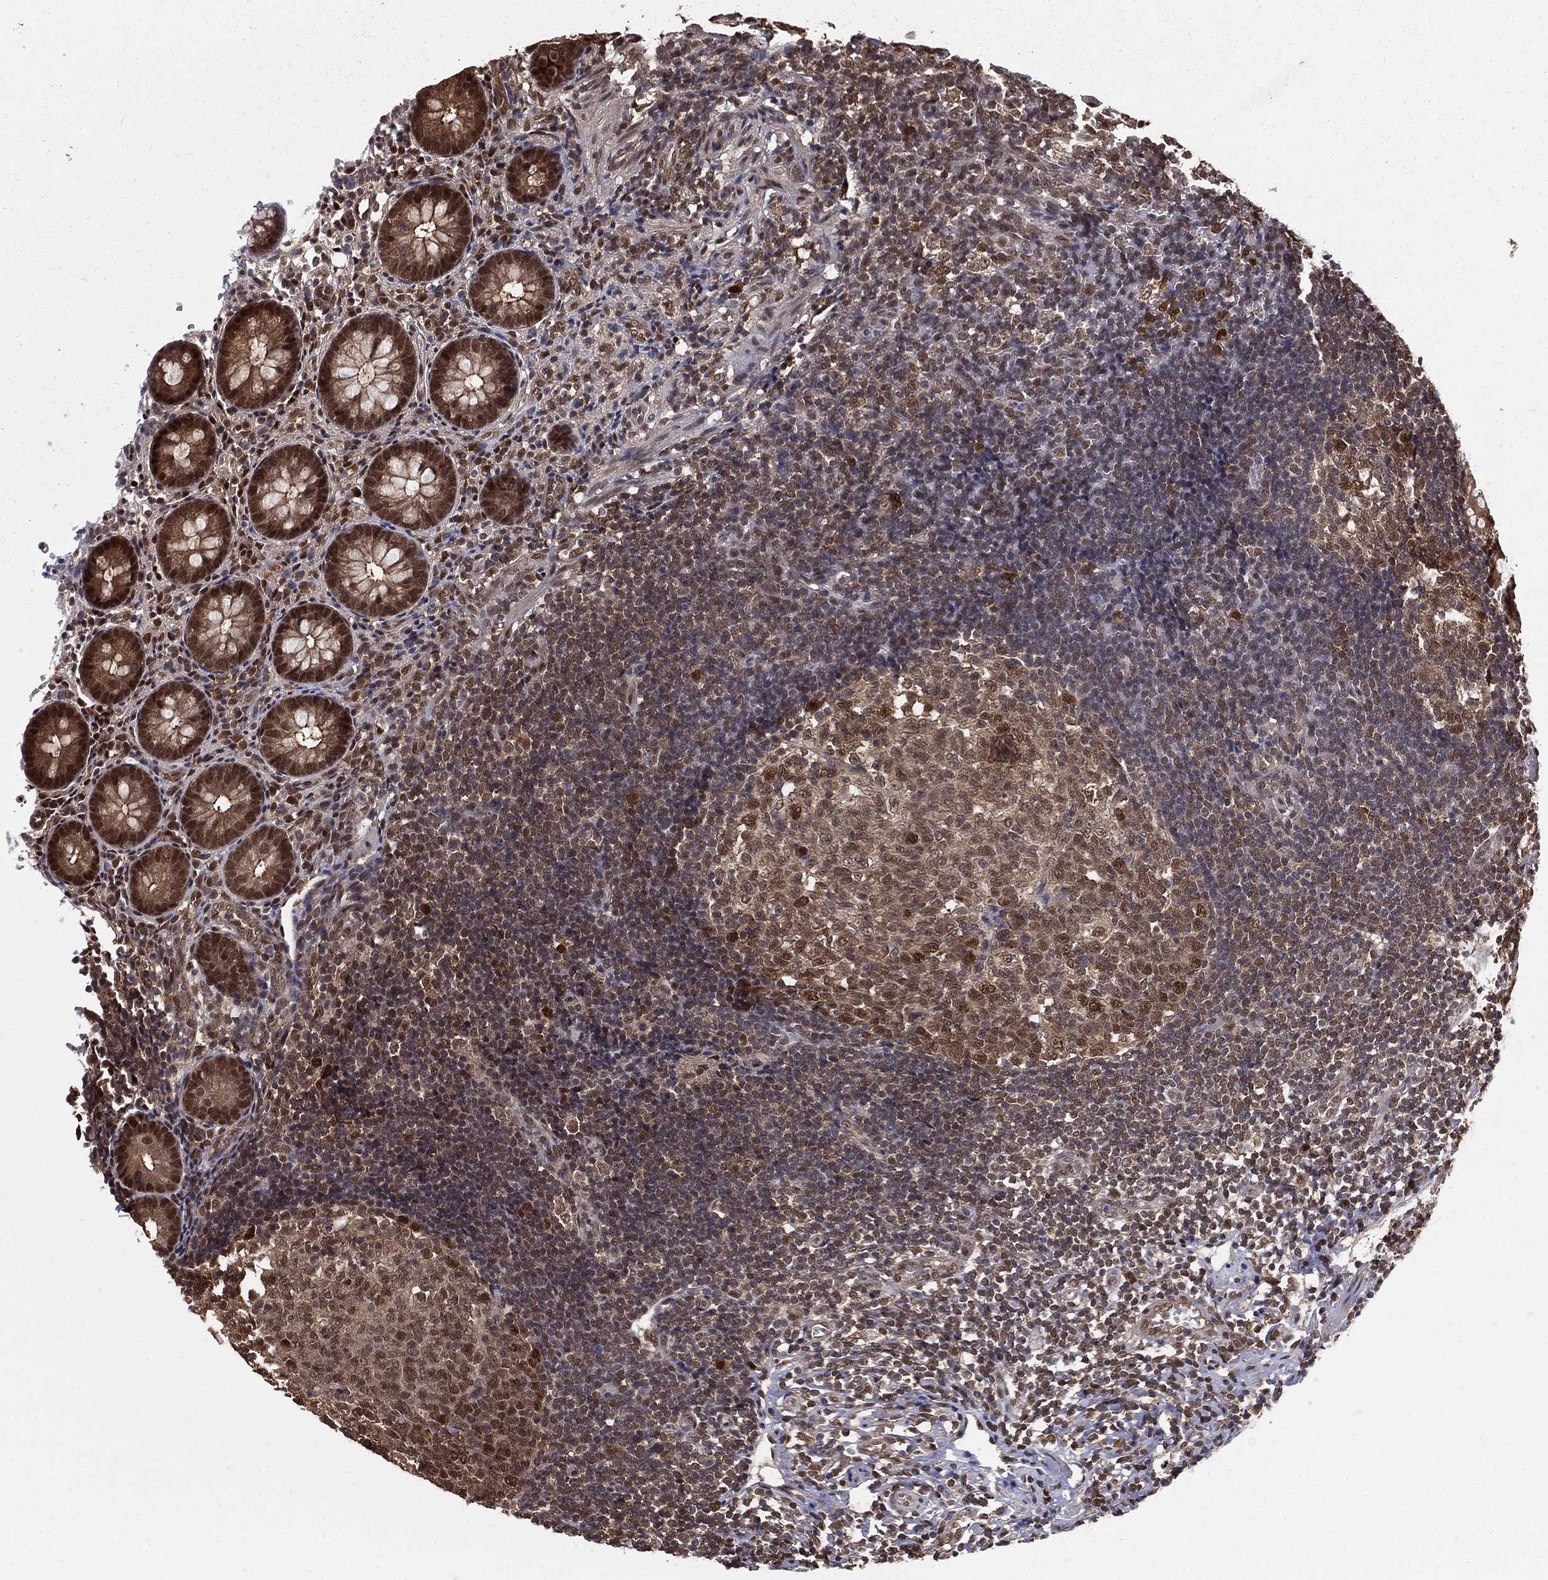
{"staining": {"intensity": "moderate", "quantity": "25%-75%", "location": "cytoplasmic/membranous,nuclear"}, "tissue": "appendix", "cell_type": "Glandular cells", "image_type": "normal", "snomed": [{"axis": "morphology", "description": "Normal tissue, NOS"}, {"axis": "topography", "description": "Appendix"}], "caption": "Immunohistochemistry image of normal appendix: human appendix stained using immunohistochemistry demonstrates medium levels of moderate protein expression localized specifically in the cytoplasmic/membranous,nuclear of glandular cells, appearing as a cytoplasmic/membranous,nuclear brown color.", "gene": "CARM1", "patient": {"sex": "female", "age": 40}}